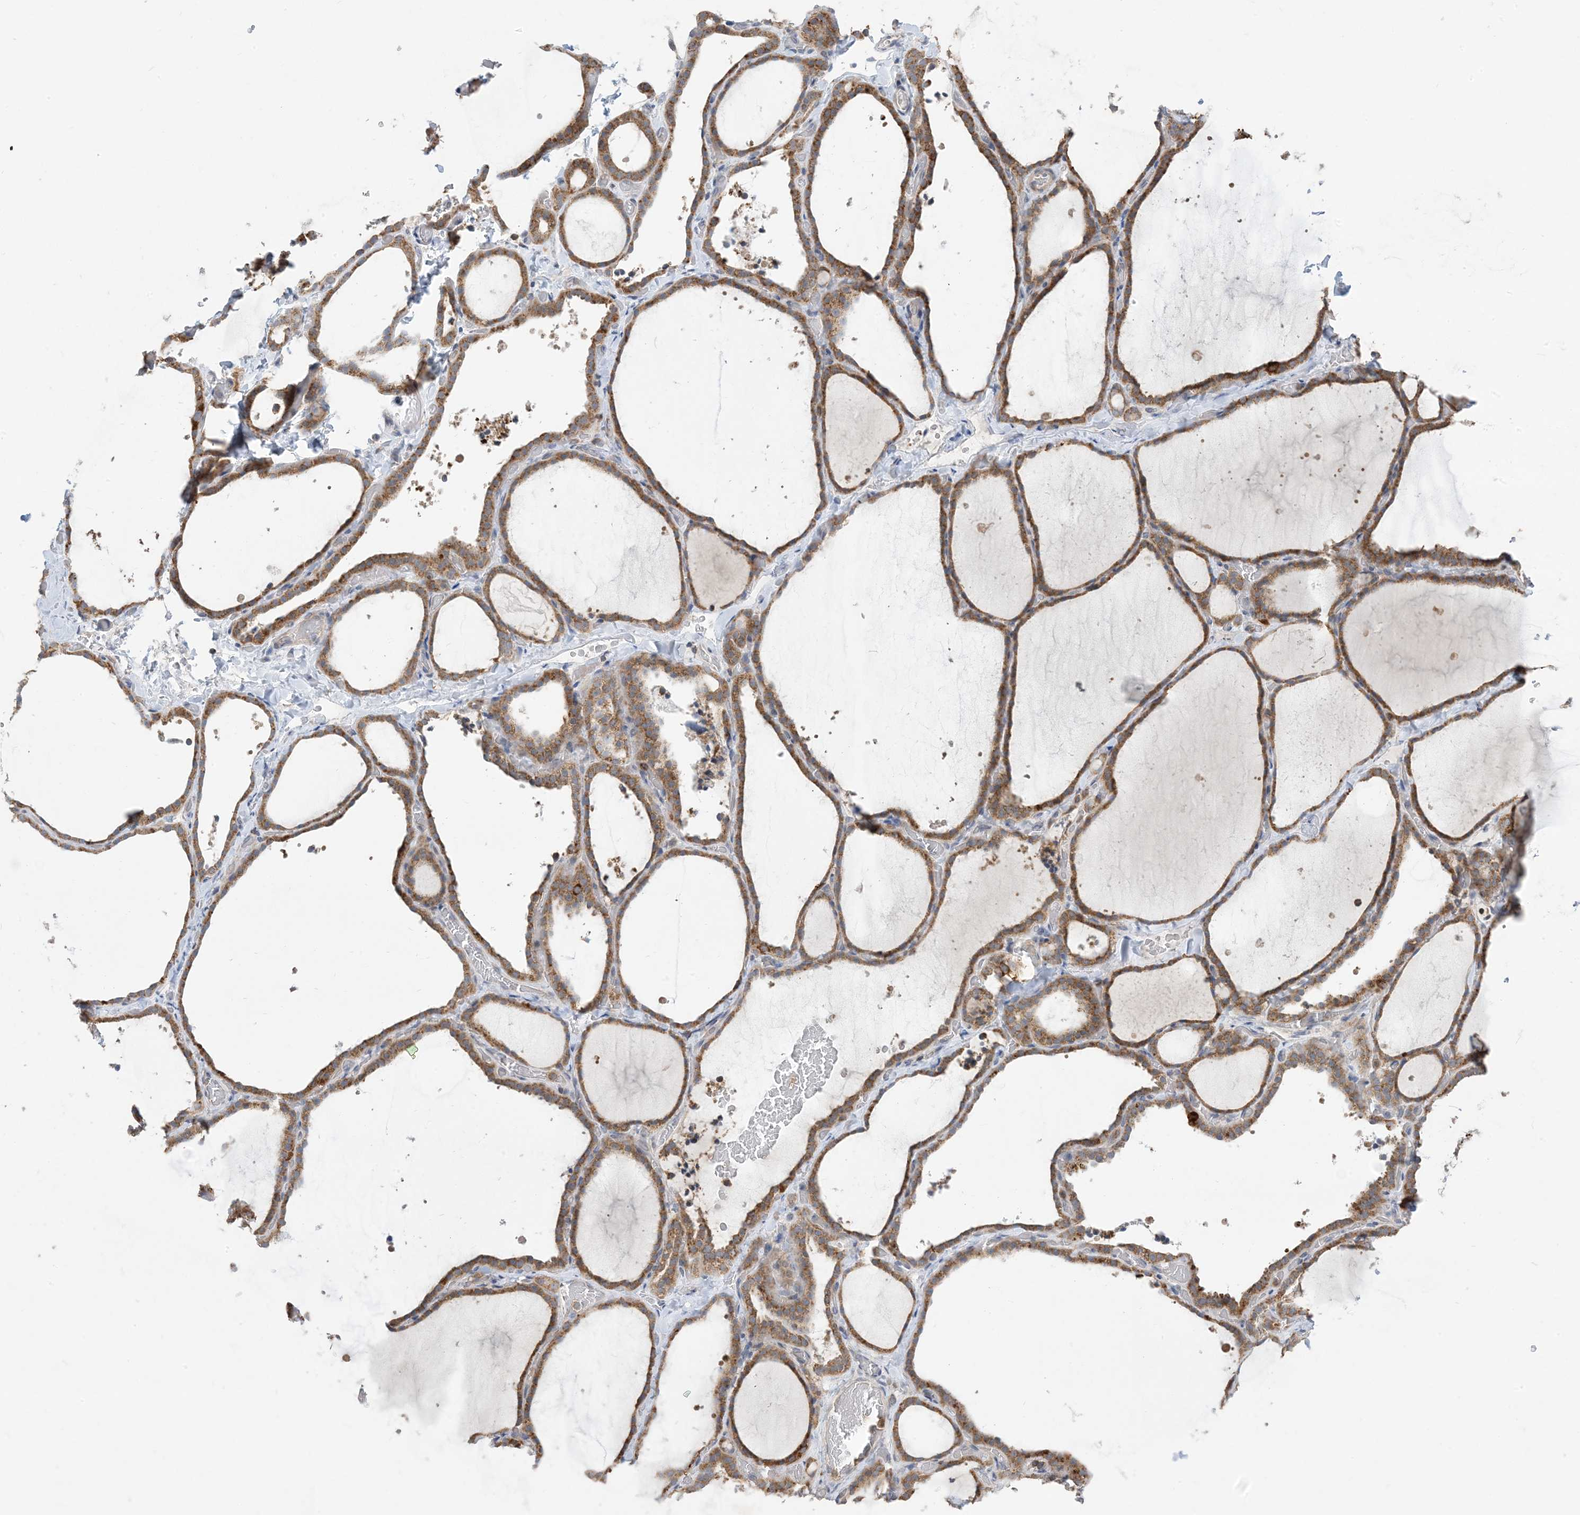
{"staining": {"intensity": "moderate", "quantity": ">75%", "location": "cytoplasmic/membranous"}, "tissue": "thyroid gland", "cell_type": "Glandular cells", "image_type": "normal", "snomed": [{"axis": "morphology", "description": "Normal tissue, NOS"}, {"axis": "topography", "description": "Thyroid gland"}], "caption": "Glandular cells display medium levels of moderate cytoplasmic/membranous staining in about >75% of cells in benign thyroid gland.", "gene": "AOC1", "patient": {"sex": "female", "age": 22}}